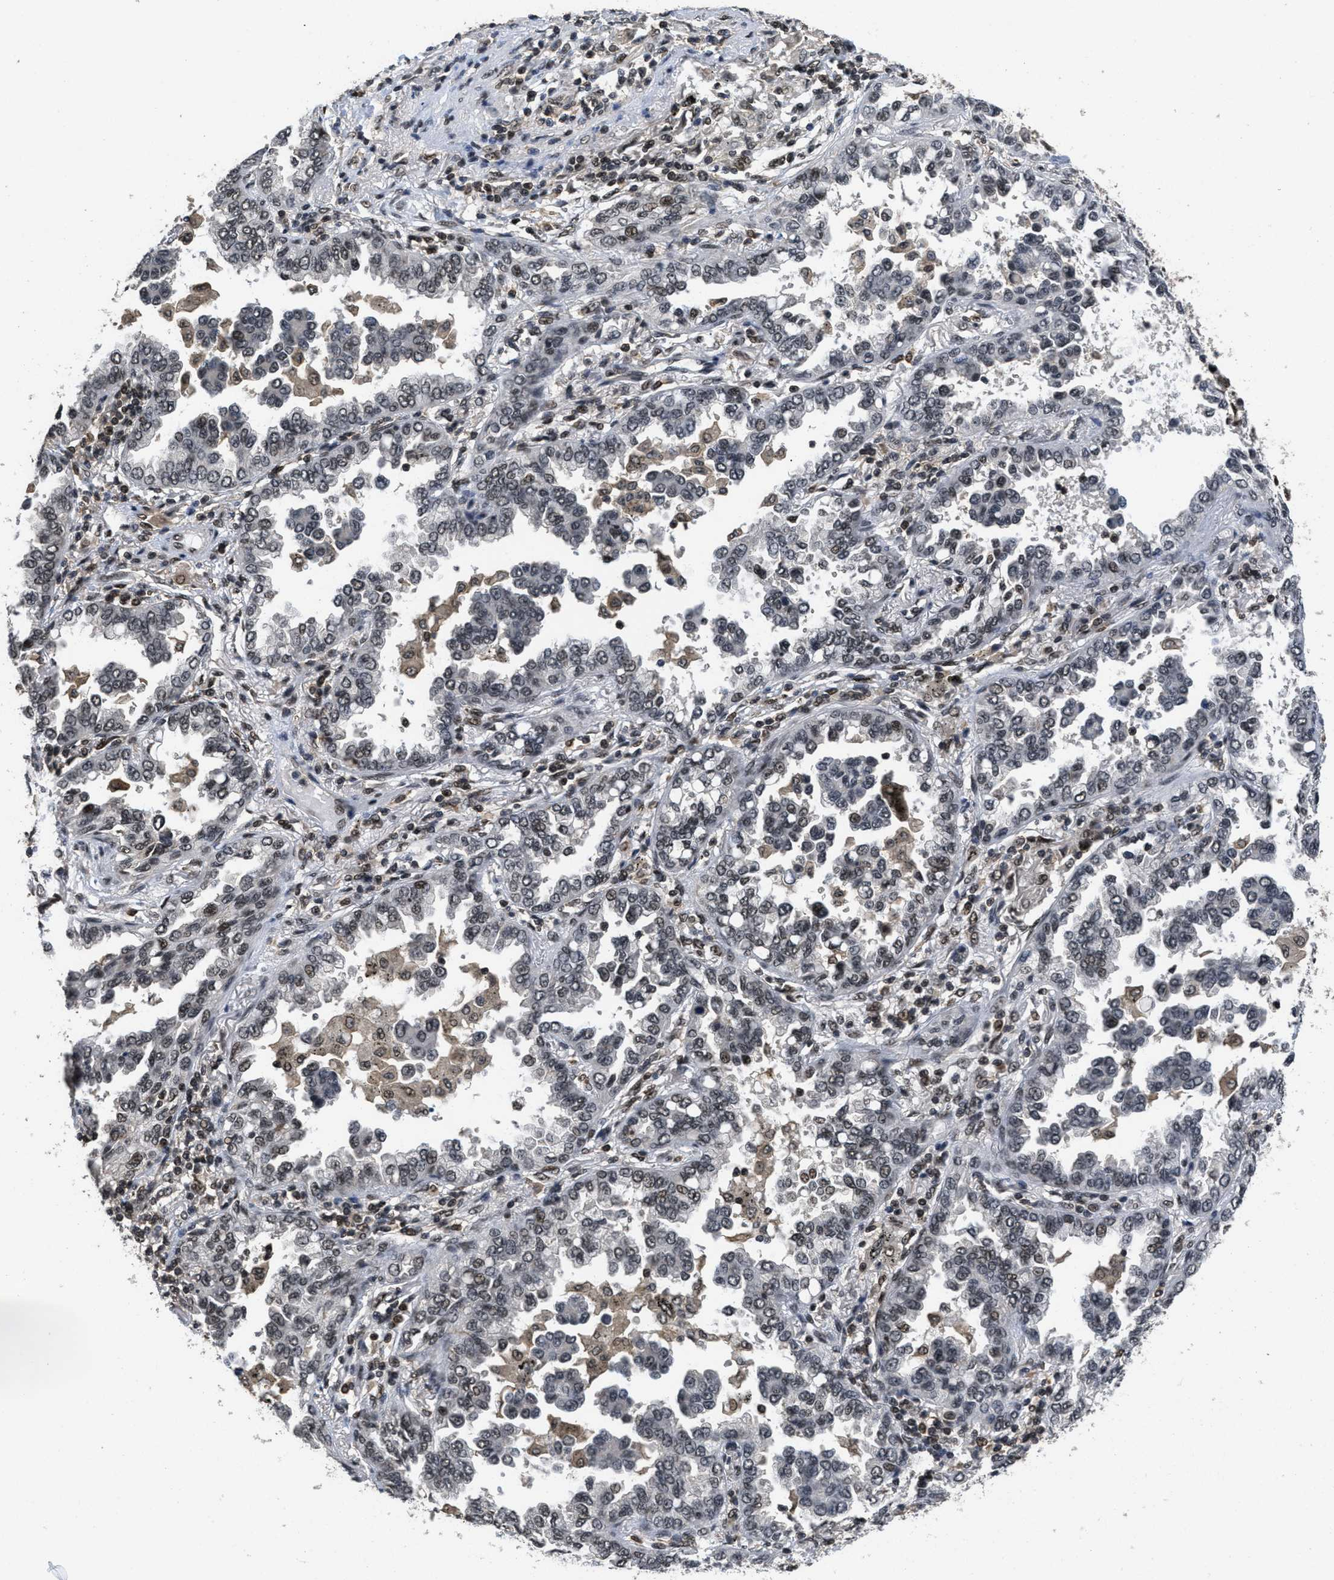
{"staining": {"intensity": "weak", "quantity": ">75%", "location": "nuclear"}, "tissue": "lung cancer", "cell_type": "Tumor cells", "image_type": "cancer", "snomed": [{"axis": "morphology", "description": "Normal tissue, NOS"}, {"axis": "morphology", "description": "Adenocarcinoma, NOS"}, {"axis": "topography", "description": "Lung"}], "caption": "About >75% of tumor cells in human lung adenocarcinoma display weak nuclear protein positivity as visualized by brown immunohistochemical staining.", "gene": "CUL4B", "patient": {"sex": "male", "age": 59}}